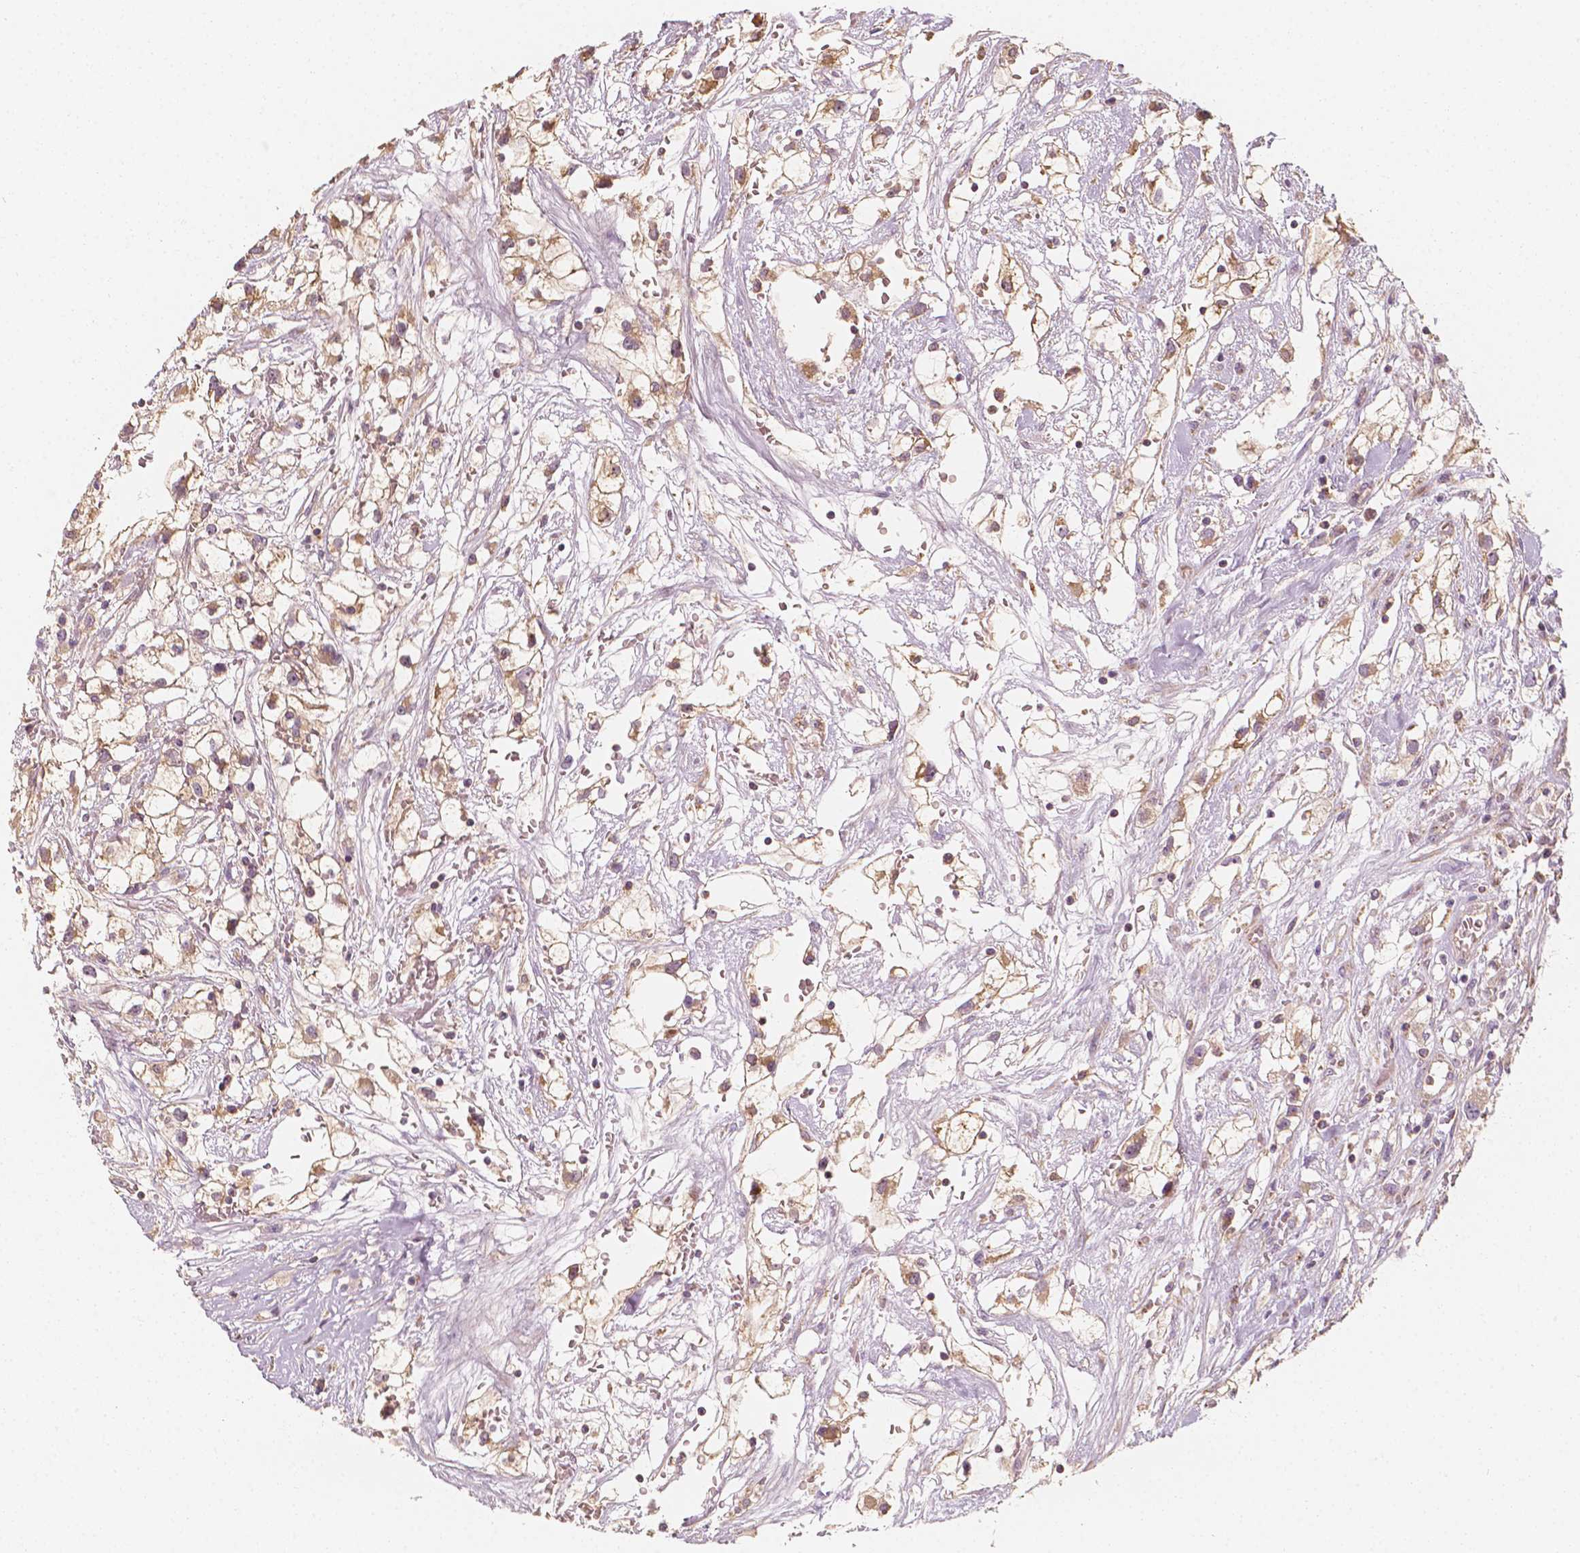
{"staining": {"intensity": "moderate", "quantity": "<25%", "location": "cytoplasmic/membranous"}, "tissue": "renal cancer", "cell_type": "Tumor cells", "image_type": "cancer", "snomed": [{"axis": "morphology", "description": "Adenocarcinoma, NOS"}, {"axis": "topography", "description": "Kidney"}], "caption": "DAB (3,3'-diaminobenzidine) immunohistochemical staining of human adenocarcinoma (renal) displays moderate cytoplasmic/membranous protein expression in approximately <25% of tumor cells.", "gene": "SHPK", "patient": {"sex": "male", "age": 59}}